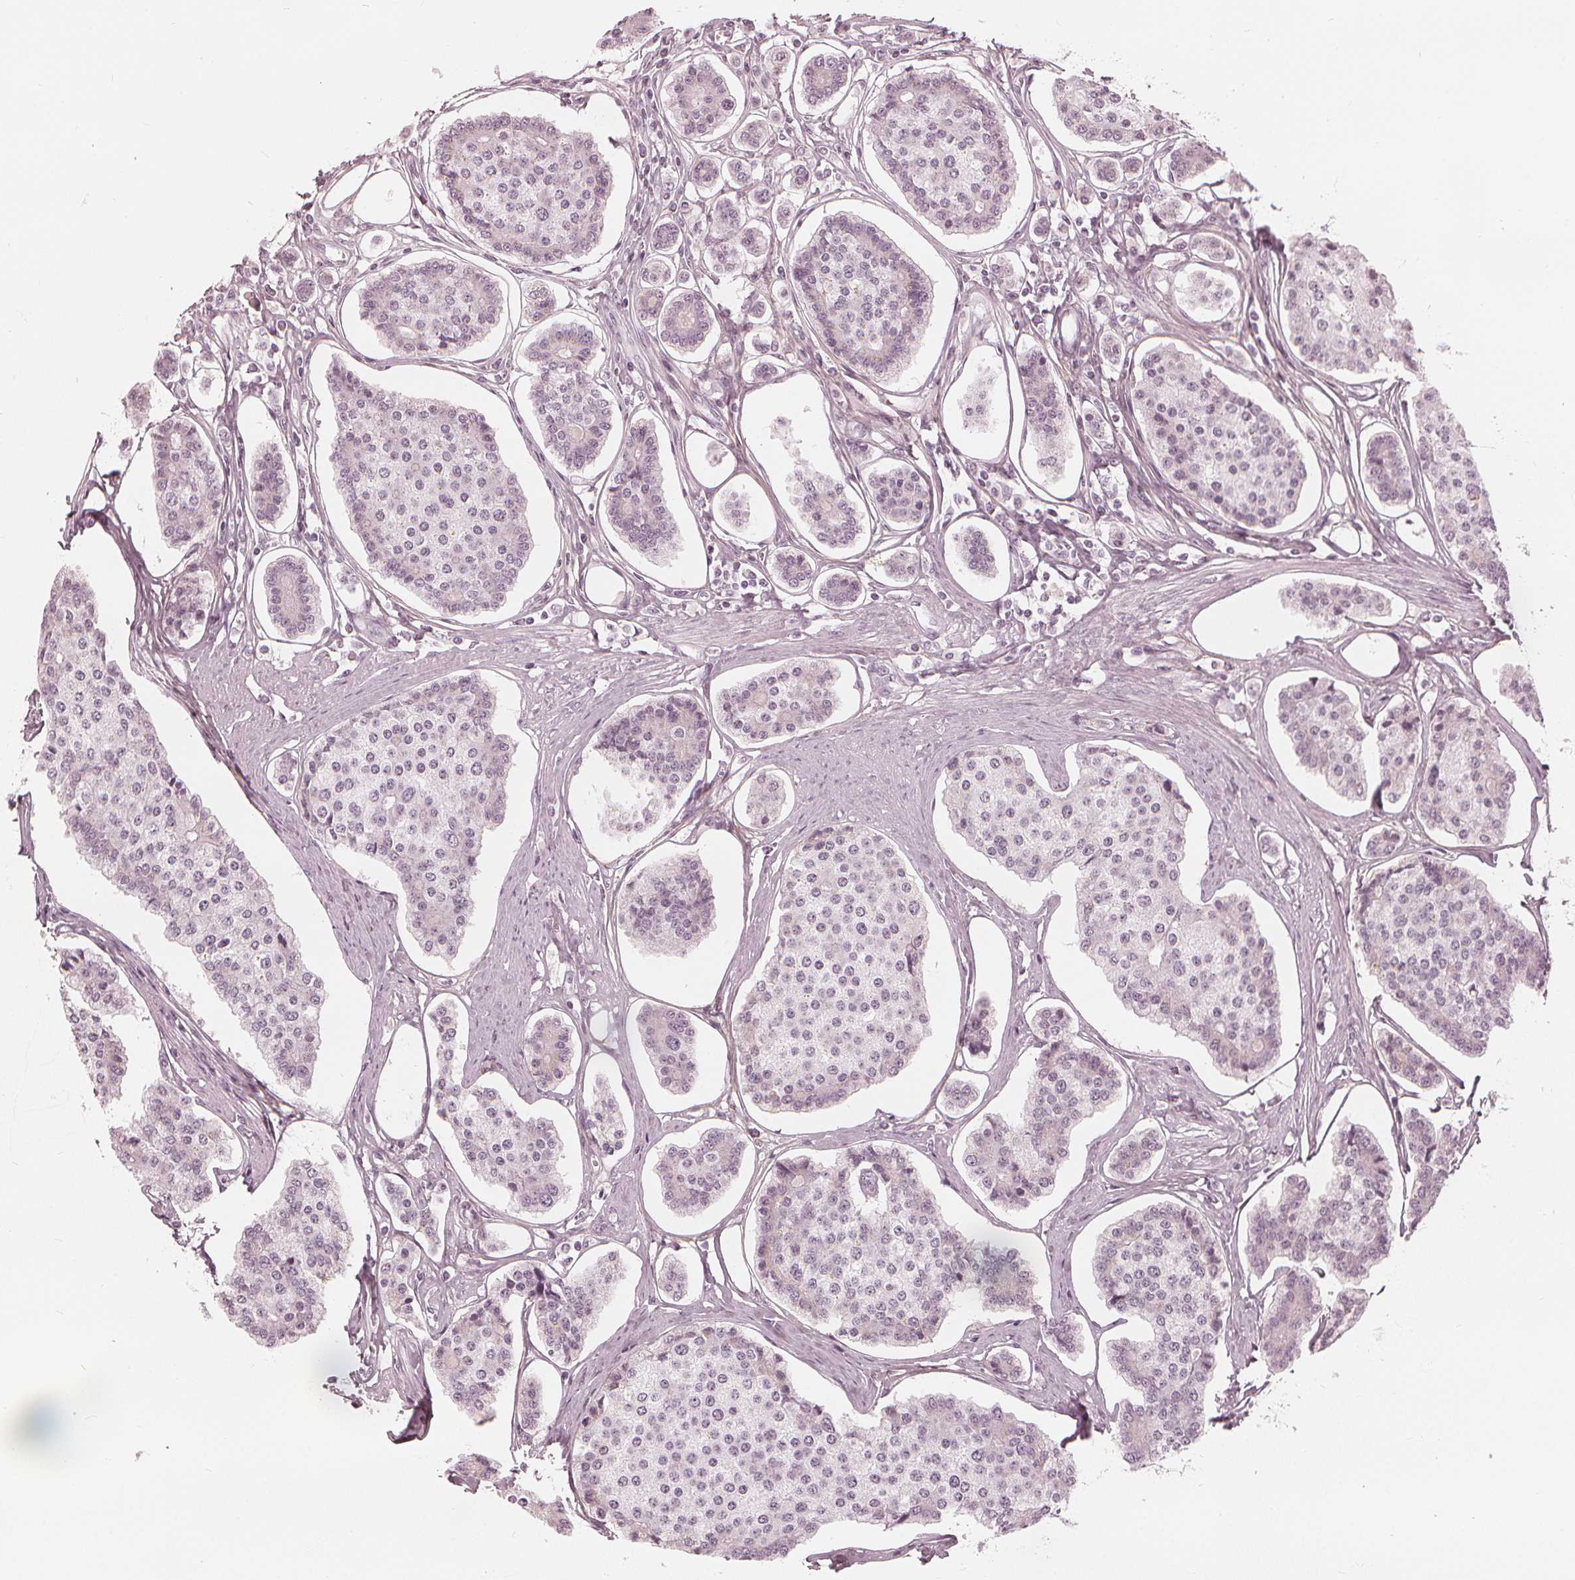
{"staining": {"intensity": "negative", "quantity": "none", "location": "none"}, "tissue": "carcinoid", "cell_type": "Tumor cells", "image_type": "cancer", "snomed": [{"axis": "morphology", "description": "Carcinoid, malignant, NOS"}, {"axis": "topography", "description": "Small intestine"}], "caption": "Protein analysis of carcinoid (malignant) reveals no significant positivity in tumor cells.", "gene": "PAEP", "patient": {"sex": "female", "age": 65}}